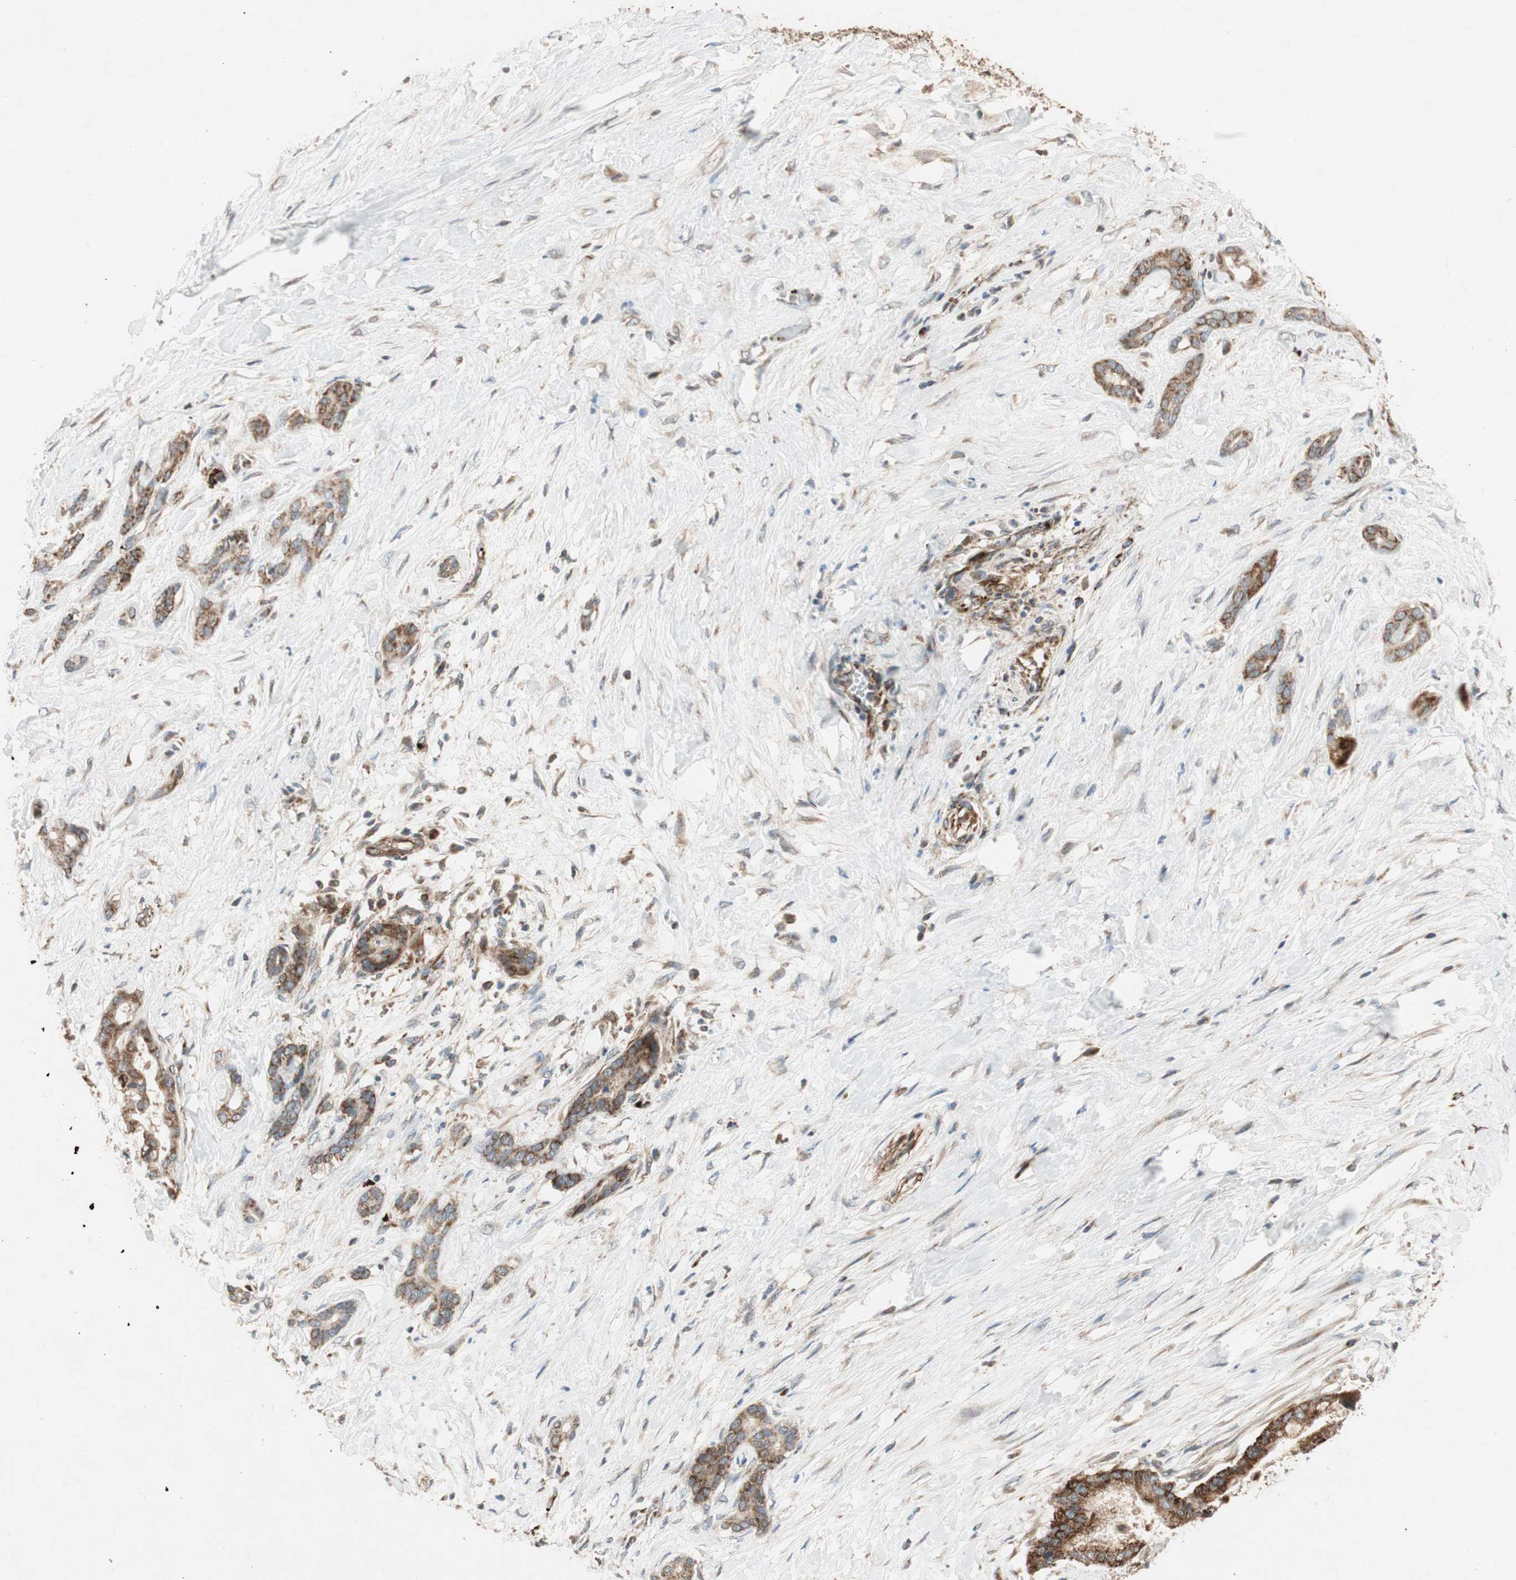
{"staining": {"intensity": "moderate", "quantity": ">75%", "location": "cytoplasmic/membranous"}, "tissue": "pancreatic cancer", "cell_type": "Tumor cells", "image_type": "cancer", "snomed": [{"axis": "morphology", "description": "Adenocarcinoma, NOS"}, {"axis": "topography", "description": "Pancreas"}], "caption": "IHC (DAB) staining of pancreatic adenocarcinoma shows moderate cytoplasmic/membranous protein positivity in approximately >75% of tumor cells. (DAB (3,3'-diaminobenzidine) IHC with brightfield microscopy, high magnification).", "gene": "AKAP1", "patient": {"sex": "male", "age": 41}}